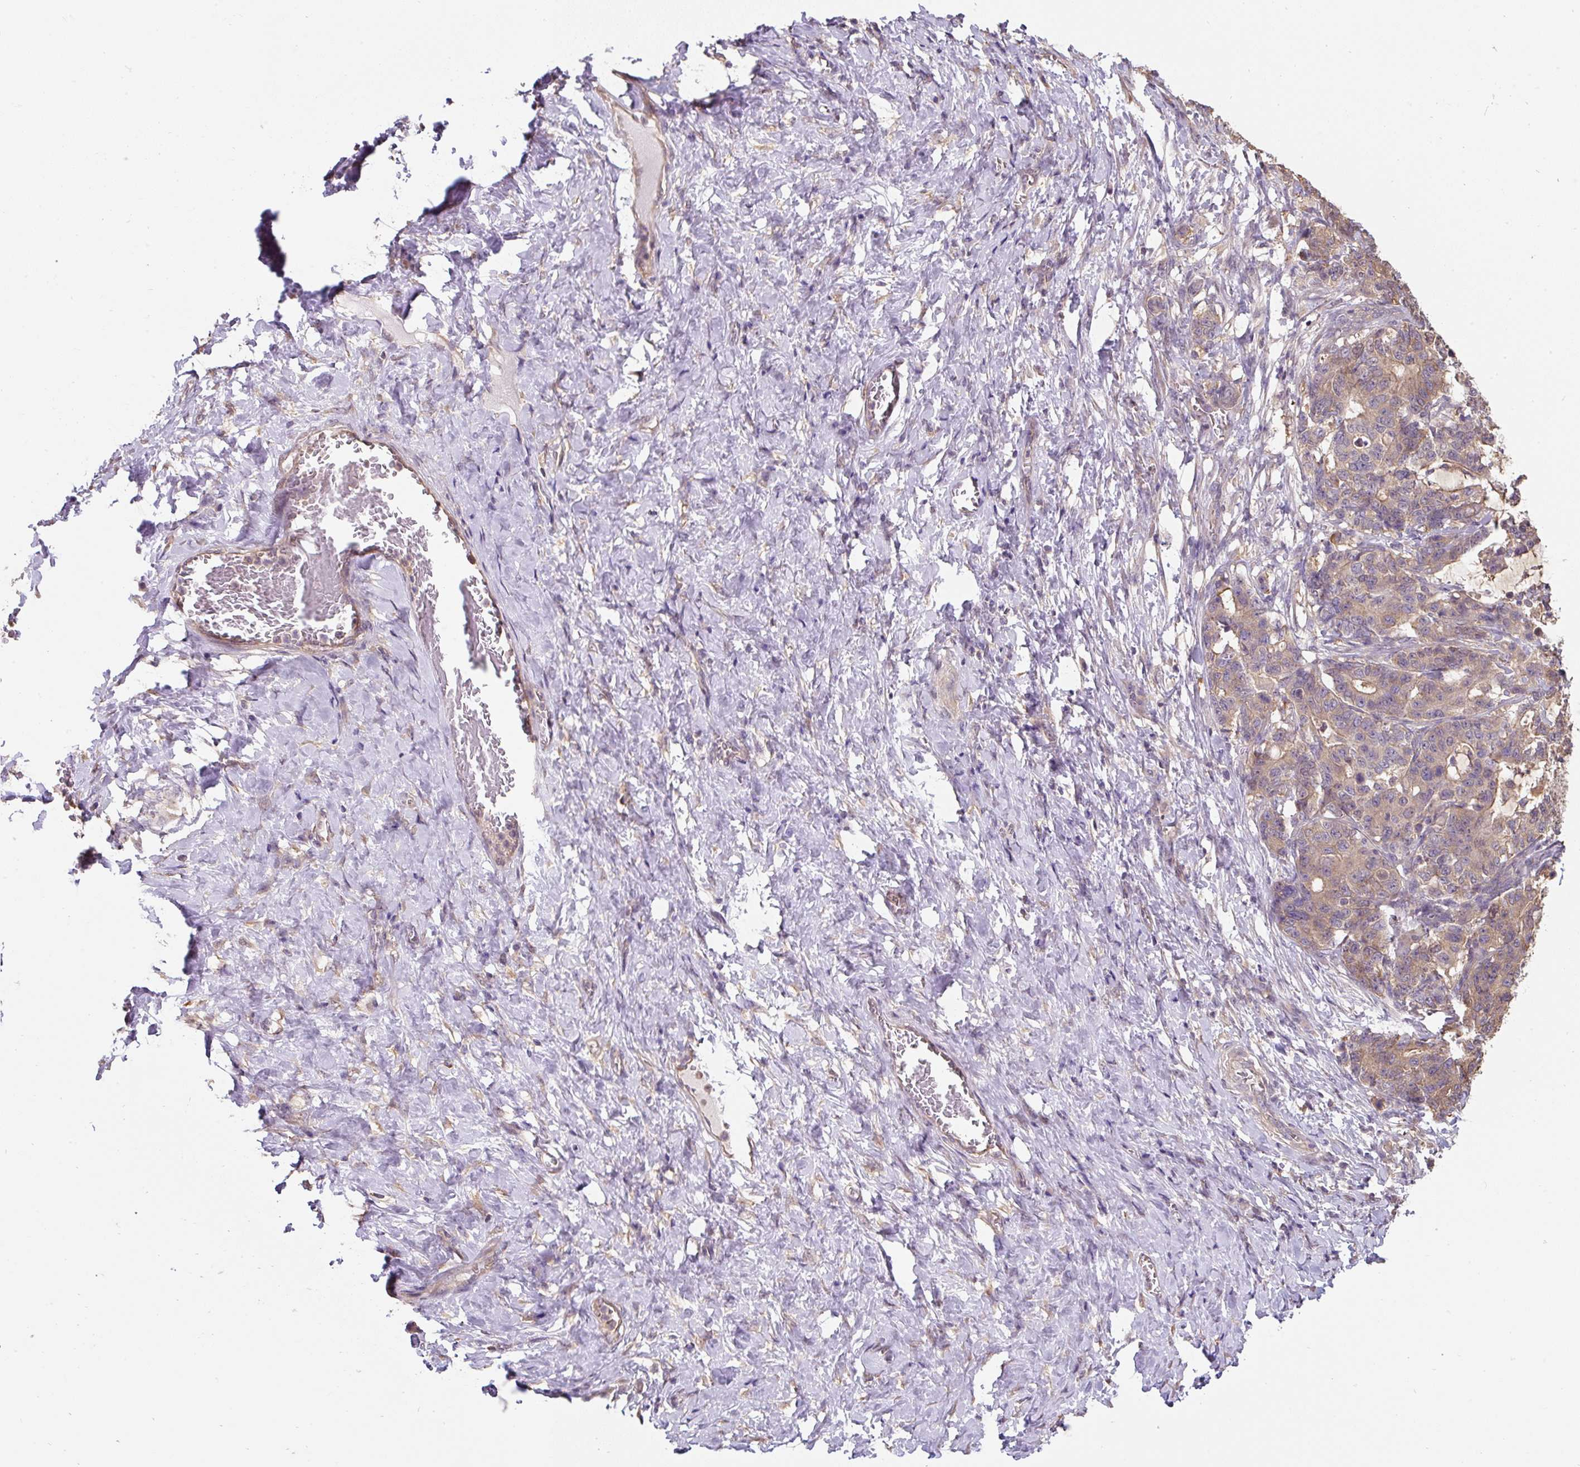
{"staining": {"intensity": "moderate", "quantity": ">75%", "location": "cytoplasmic/membranous"}, "tissue": "stomach cancer", "cell_type": "Tumor cells", "image_type": "cancer", "snomed": [{"axis": "morphology", "description": "Normal tissue, NOS"}, {"axis": "morphology", "description": "Adenocarcinoma, NOS"}, {"axis": "topography", "description": "Stomach"}], "caption": "Adenocarcinoma (stomach) stained for a protein shows moderate cytoplasmic/membranous positivity in tumor cells. (DAB (3,3'-diaminobenzidine) = brown stain, brightfield microscopy at high magnification).", "gene": "ST13", "patient": {"sex": "female", "age": 64}}